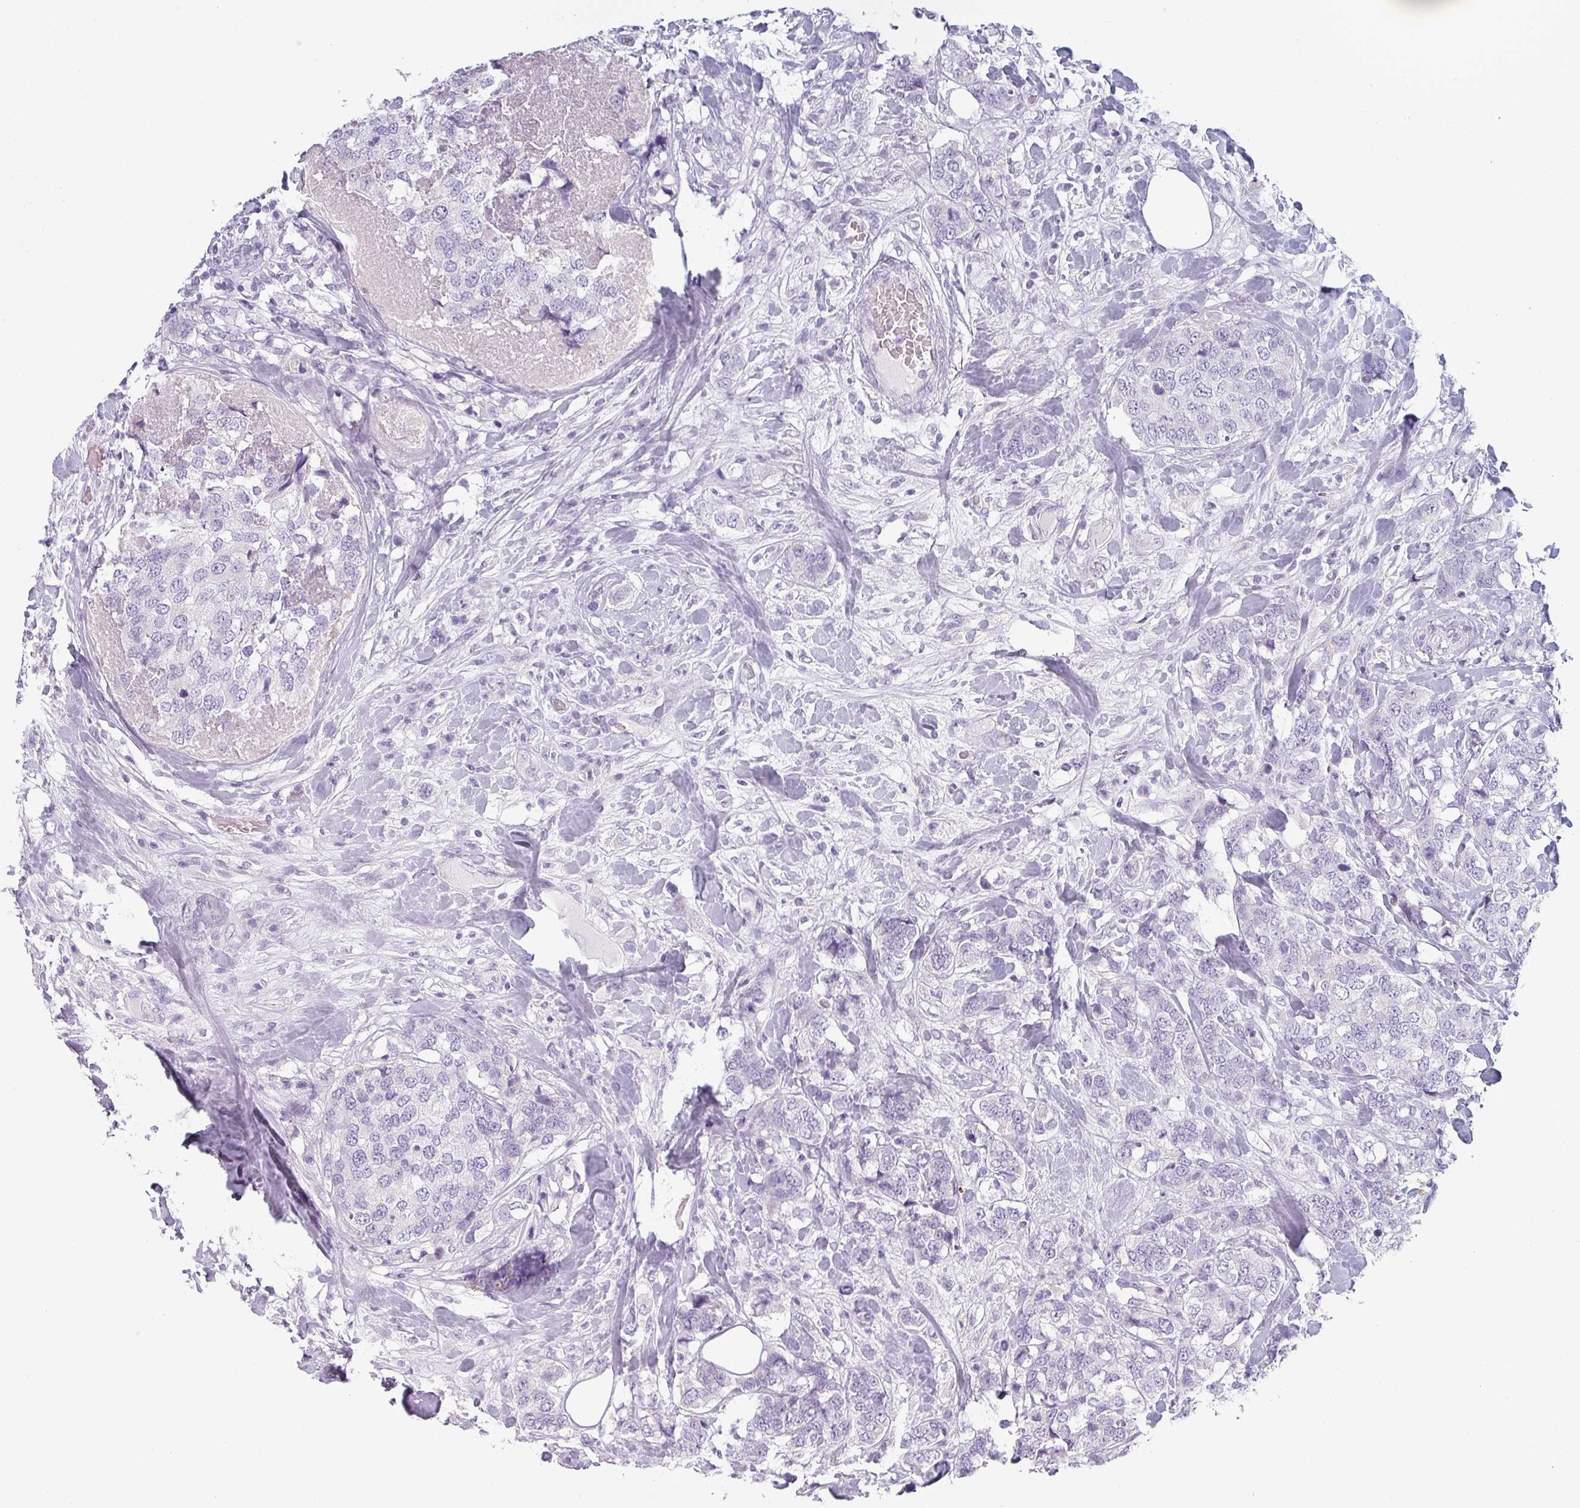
{"staining": {"intensity": "negative", "quantity": "none", "location": "none"}, "tissue": "breast cancer", "cell_type": "Tumor cells", "image_type": "cancer", "snomed": [{"axis": "morphology", "description": "Lobular carcinoma"}, {"axis": "topography", "description": "Breast"}], "caption": "High magnification brightfield microscopy of breast cancer (lobular carcinoma) stained with DAB (brown) and counterstained with hematoxylin (blue): tumor cells show no significant positivity.", "gene": "SFTPA1", "patient": {"sex": "female", "age": 59}}